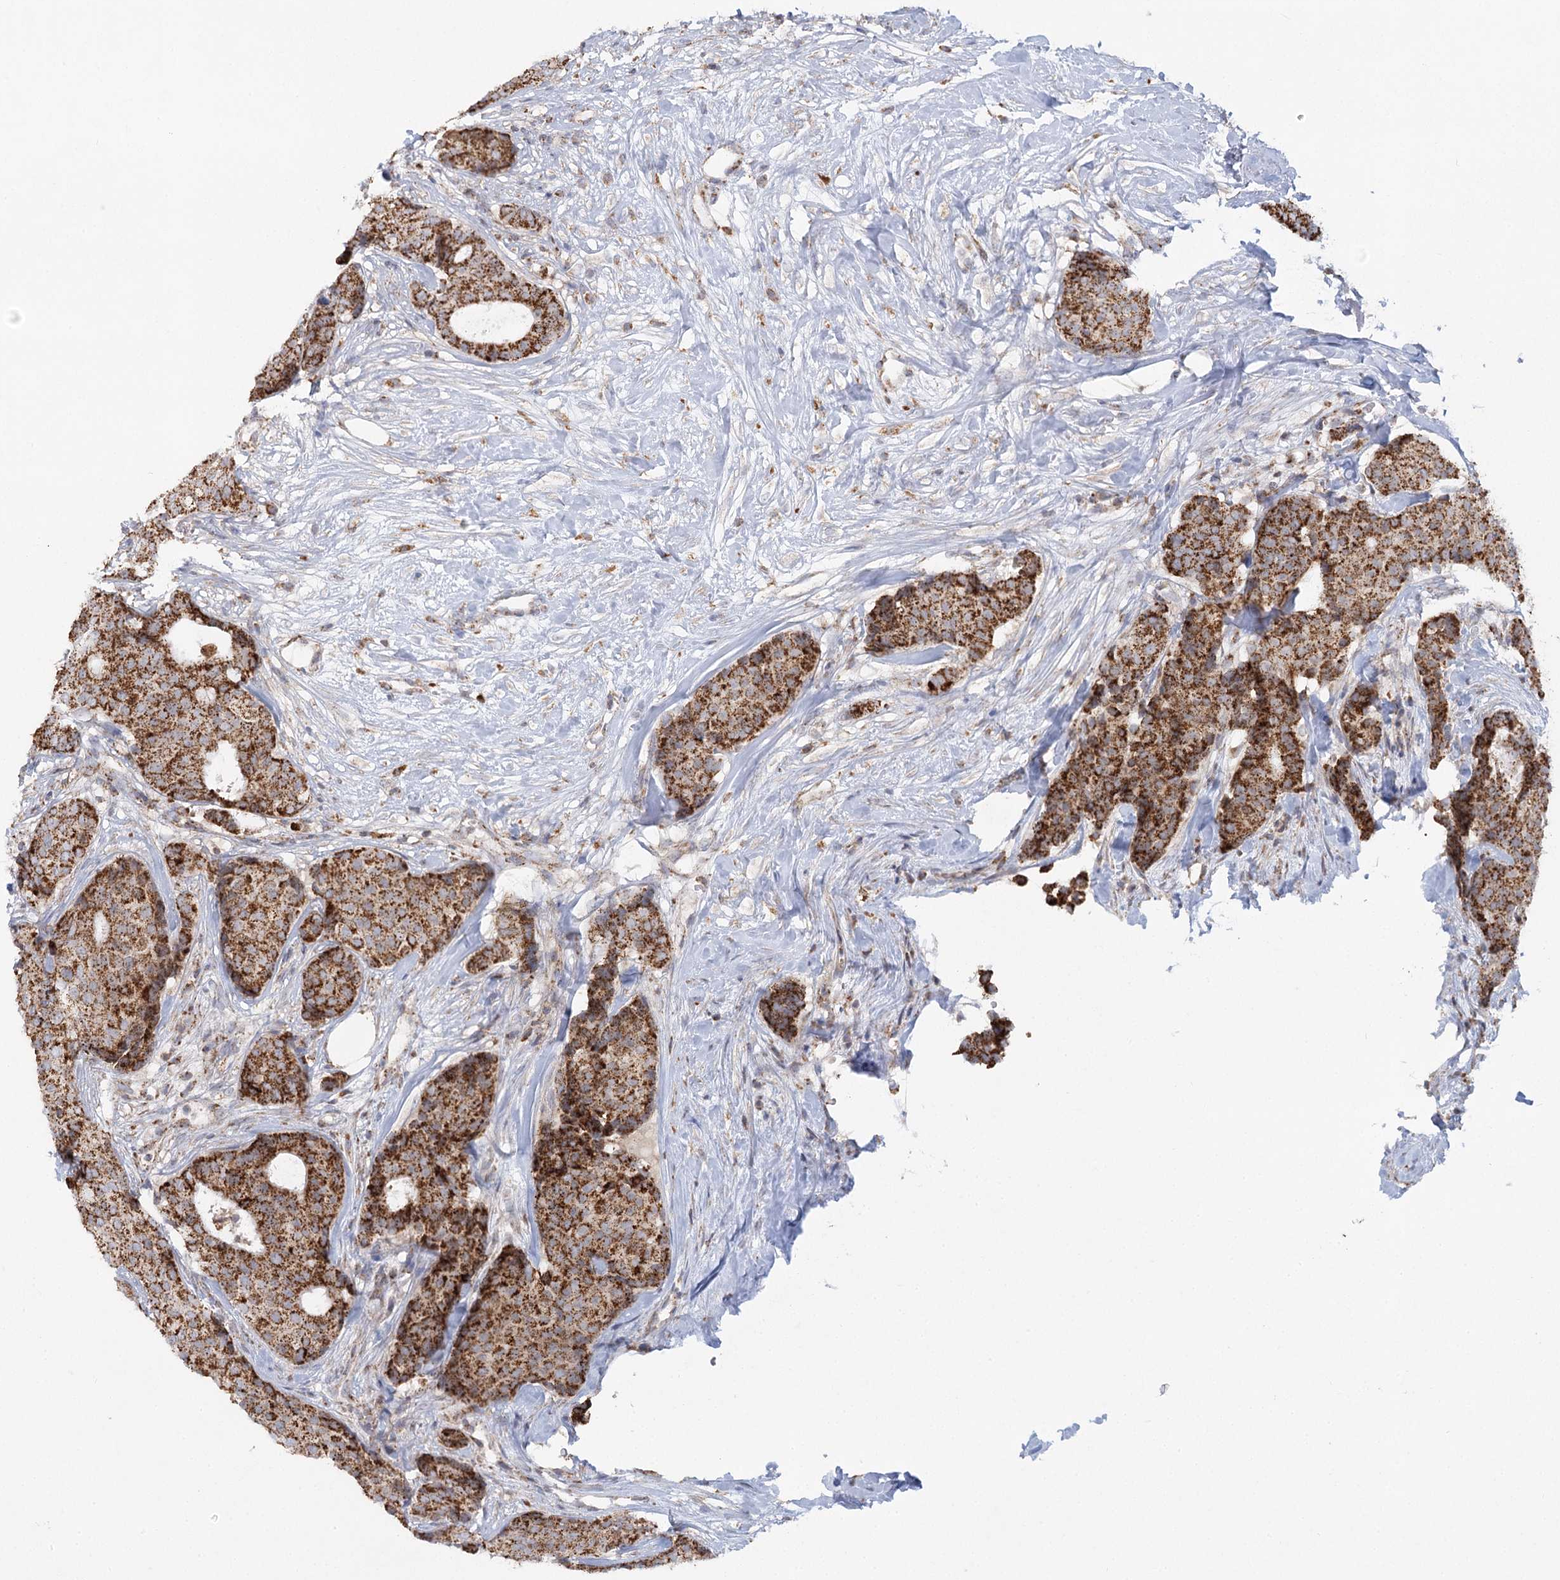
{"staining": {"intensity": "strong", "quantity": ">75%", "location": "cytoplasmic/membranous"}, "tissue": "breast cancer", "cell_type": "Tumor cells", "image_type": "cancer", "snomed": [{"axis": "morphology", "description": "Duct carcinoma"}, {"axis": "topography", "description": "Breast"}], "caption": "This is a micrograph of IHC staining of breast intraductal carcinoma, which shows strong staining in the cytoplasmic/membranous of tumor cells.", "gene": "TAS1R1", "patient": {"sex": "female", "age": 75}}